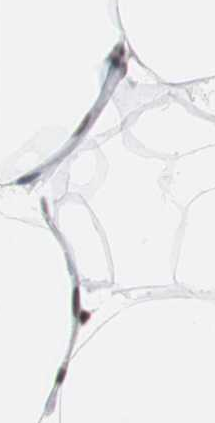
{"staining": {"intensity": "moderate", "quantity": ">75%", "location": "nuclear"}, "tissue": "adipose tissue", "cell_type": "Adipocytes", "image_type": "normal", "snomed": [{"axis": "morphology", "description": "Normal tissue, NOS"}, {"axis": "morphology", "description": "Duct carcinoma"}, {"axis": "topography", "description": "Breast"}, {"axis": "topography", "description": "Adipose tissue"}], "caption": "Protein expression analysis of unremarkable adipose tissue shows moderate nuclear staining in about >75% of adipocytes.", "gene": "XRCC1", "patient": {"sex": "female", "age": 37}}